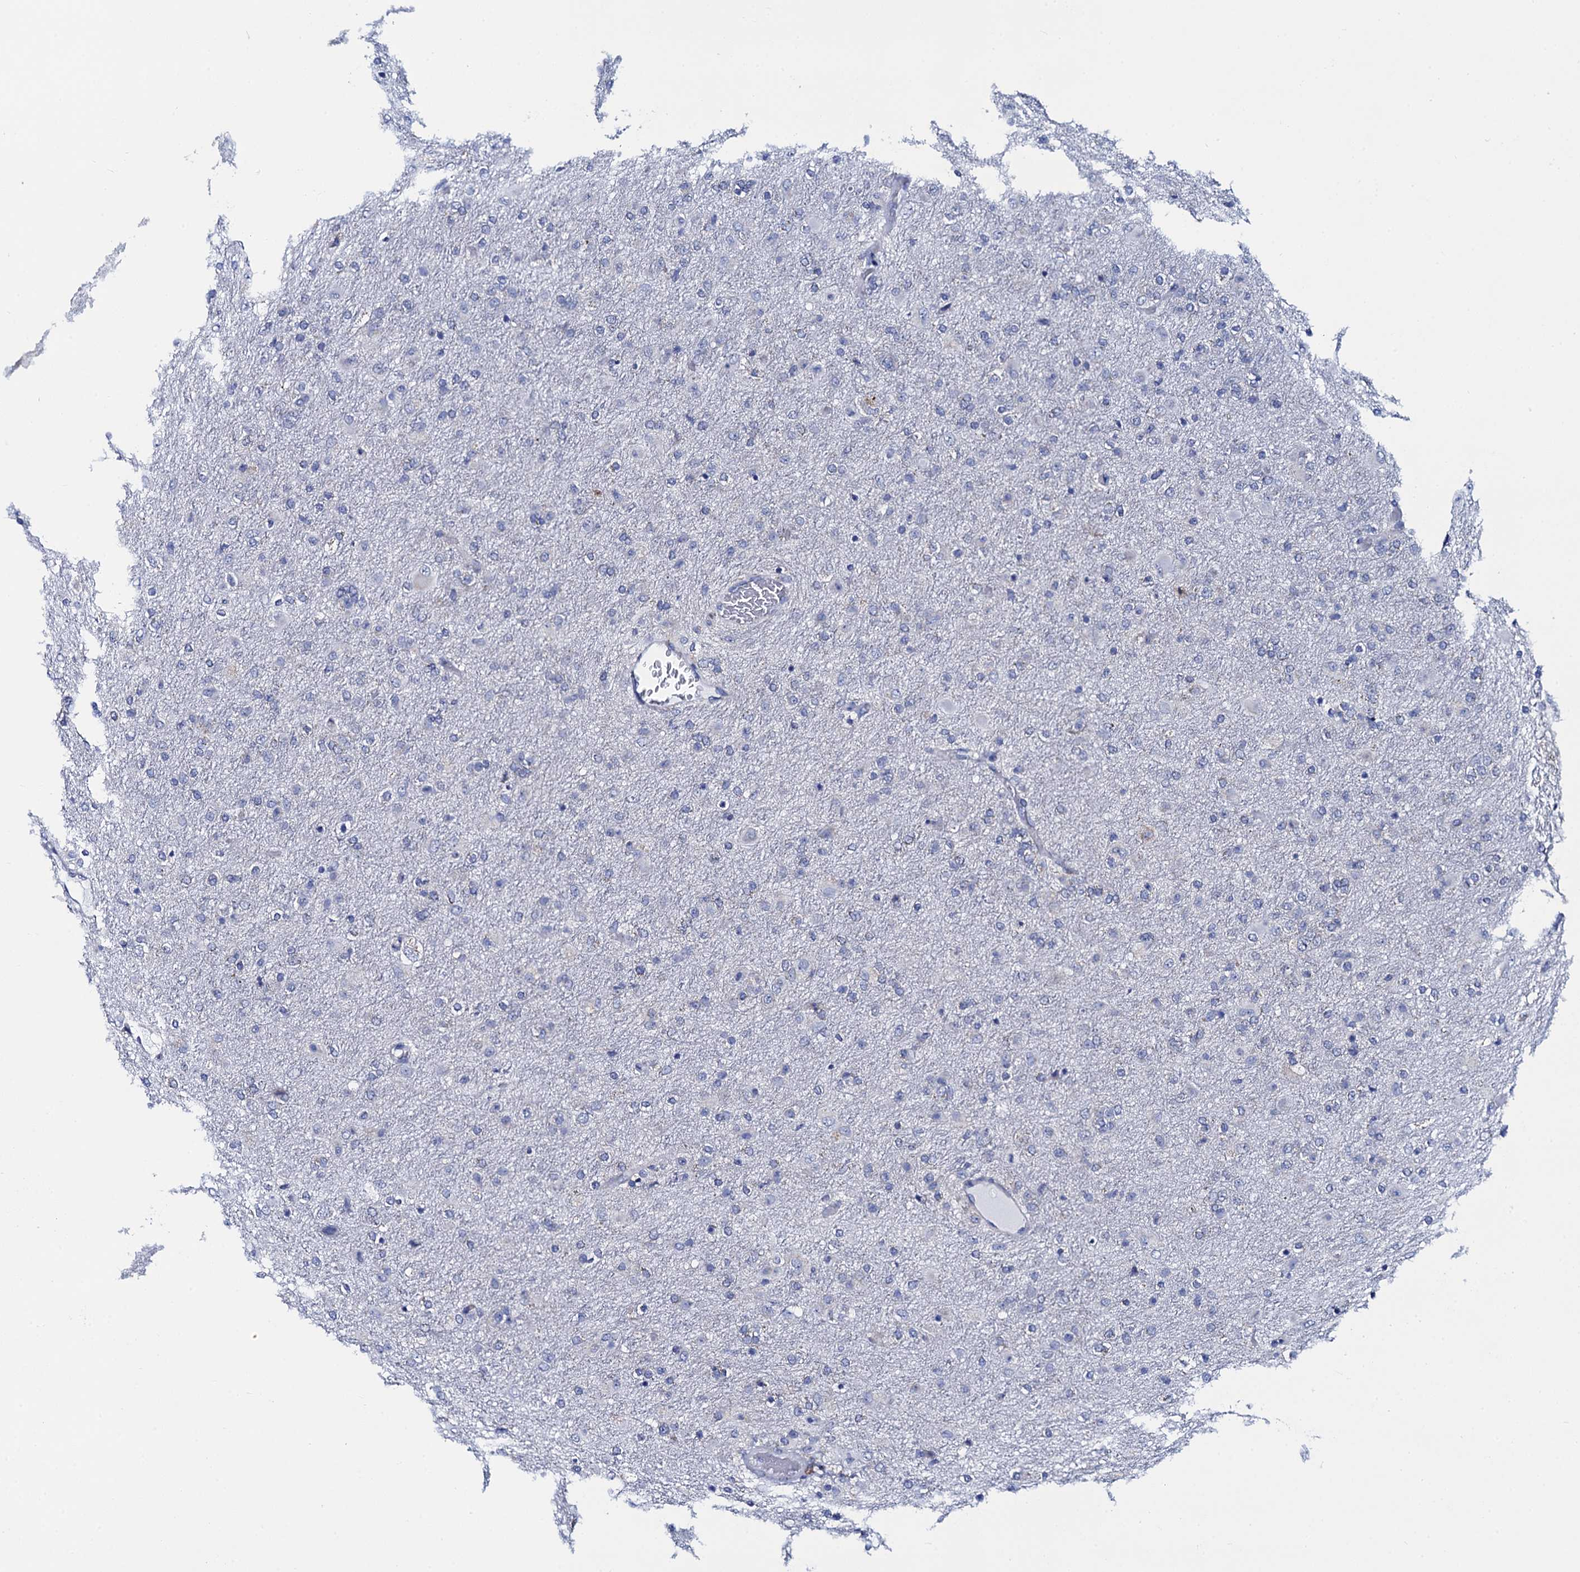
{"staining": {"intensity": "negative", "quantity": "none", "location": "none"}, "tissue": "glioma", "cell_type": "Tumor cells", "image_type": "cancer", "snomed": [{"axis": "morphology", "description": "Glioma, malignant, Low grade"}, {"axis": "topography", "description": "Brain"}], "caption": "Tumor cells show no significant protein staining in malignant glioma (low-grade).", "gene": "ACADSB", "patient": {"sex": "male", "age": 65}}